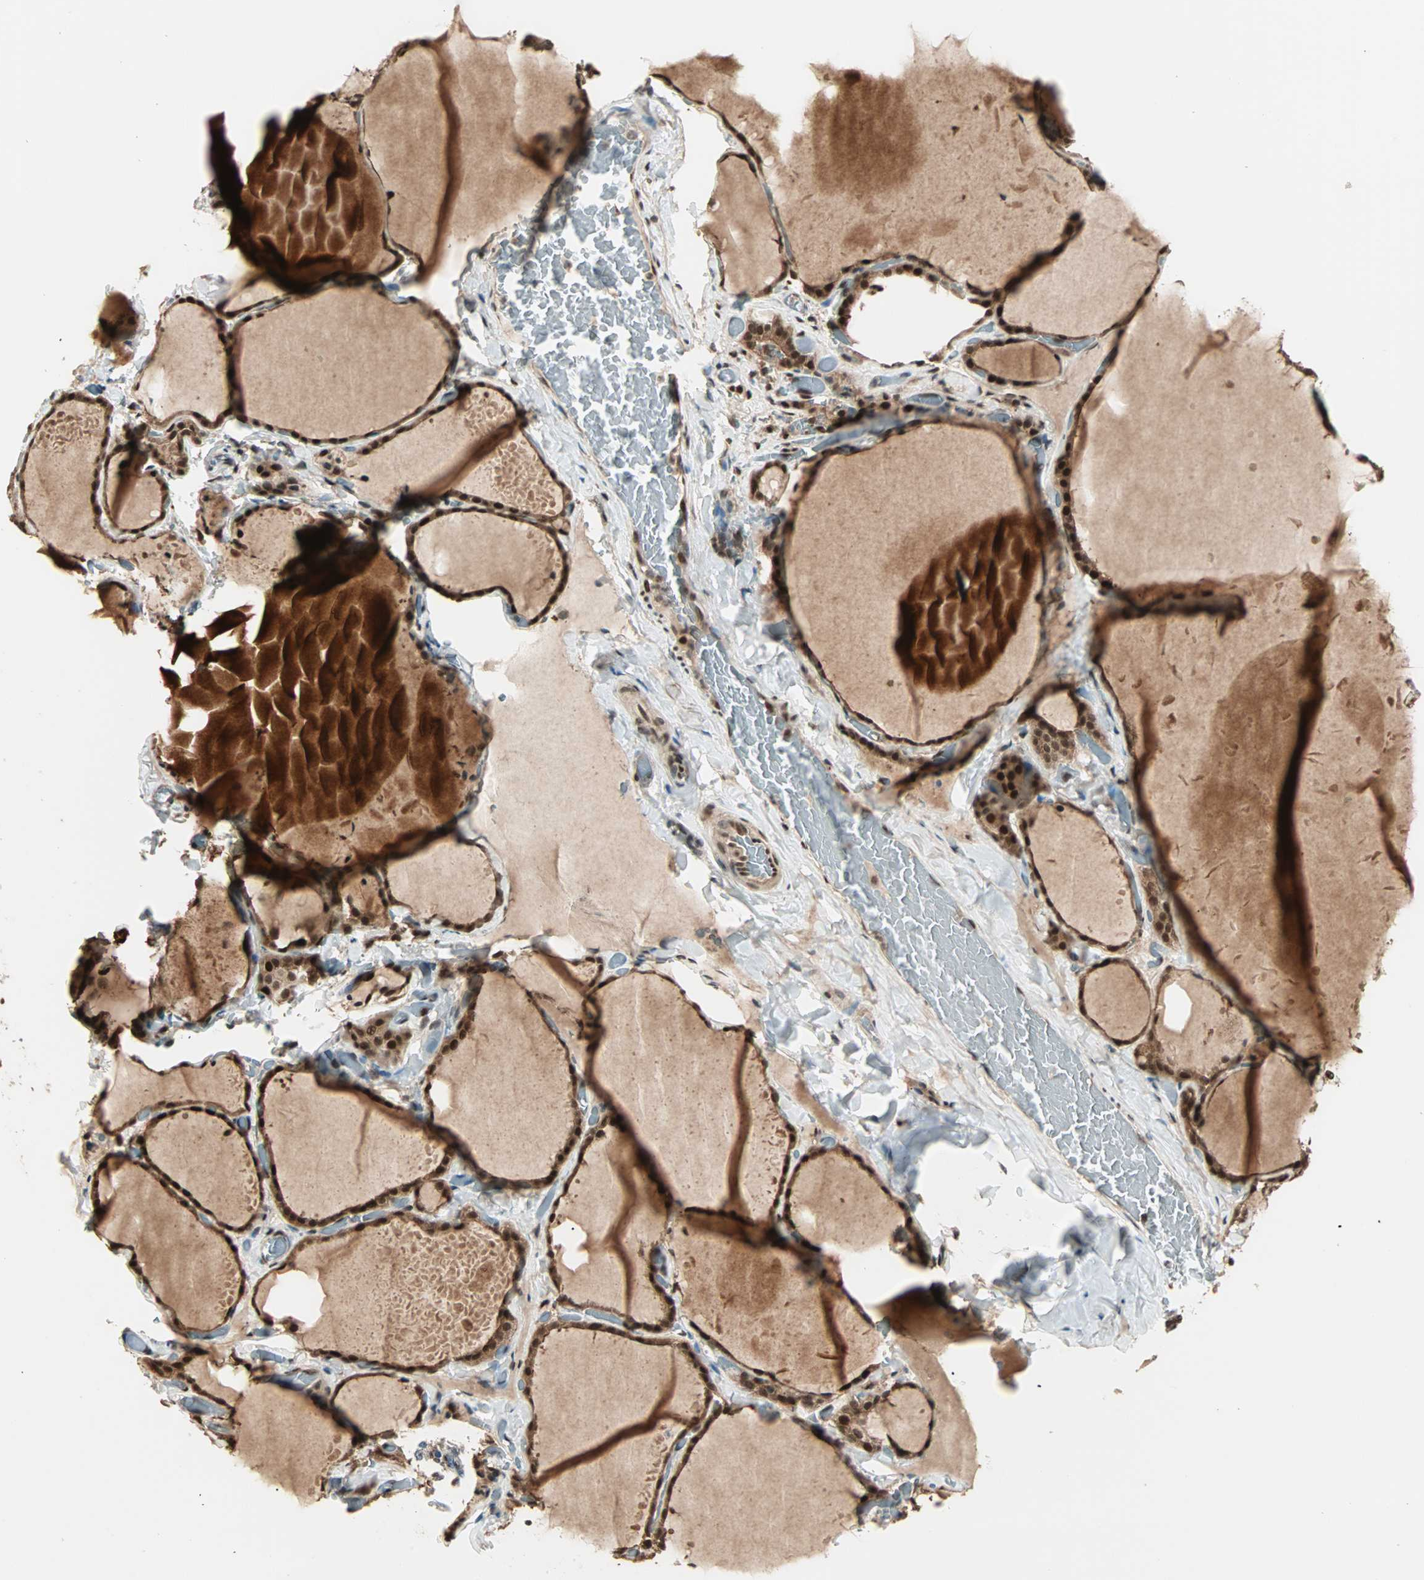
{"staining": {"intensity": "strong", "quantity": ">75%", "location": "cytoplasmic/membranous,nuclear"}, "tissue": "thyroid gland", "cell_type": "Glandular cells", "image_type": "normal", "snomed": [{"axis": "morphology", "description": "Normal tissue, NOS"}, {"axis": "topography", "description": "Thyroid gland"}], "caption": "Immunohistochemistry (IHC) staining of benign thyroid gland, which displays high levels of strong cytoplasmic/membranous,nuclear staining in about >75% of glandular cells indicating strong cytoplasmic/membranous,nuclear protein expression. The staining was performed using DAB (brown) for protein detection and nuclei were counterstained in hematoxylin (blue).", "gene": "ZNF44", "patient": {"sex": "female", "age": 22}}